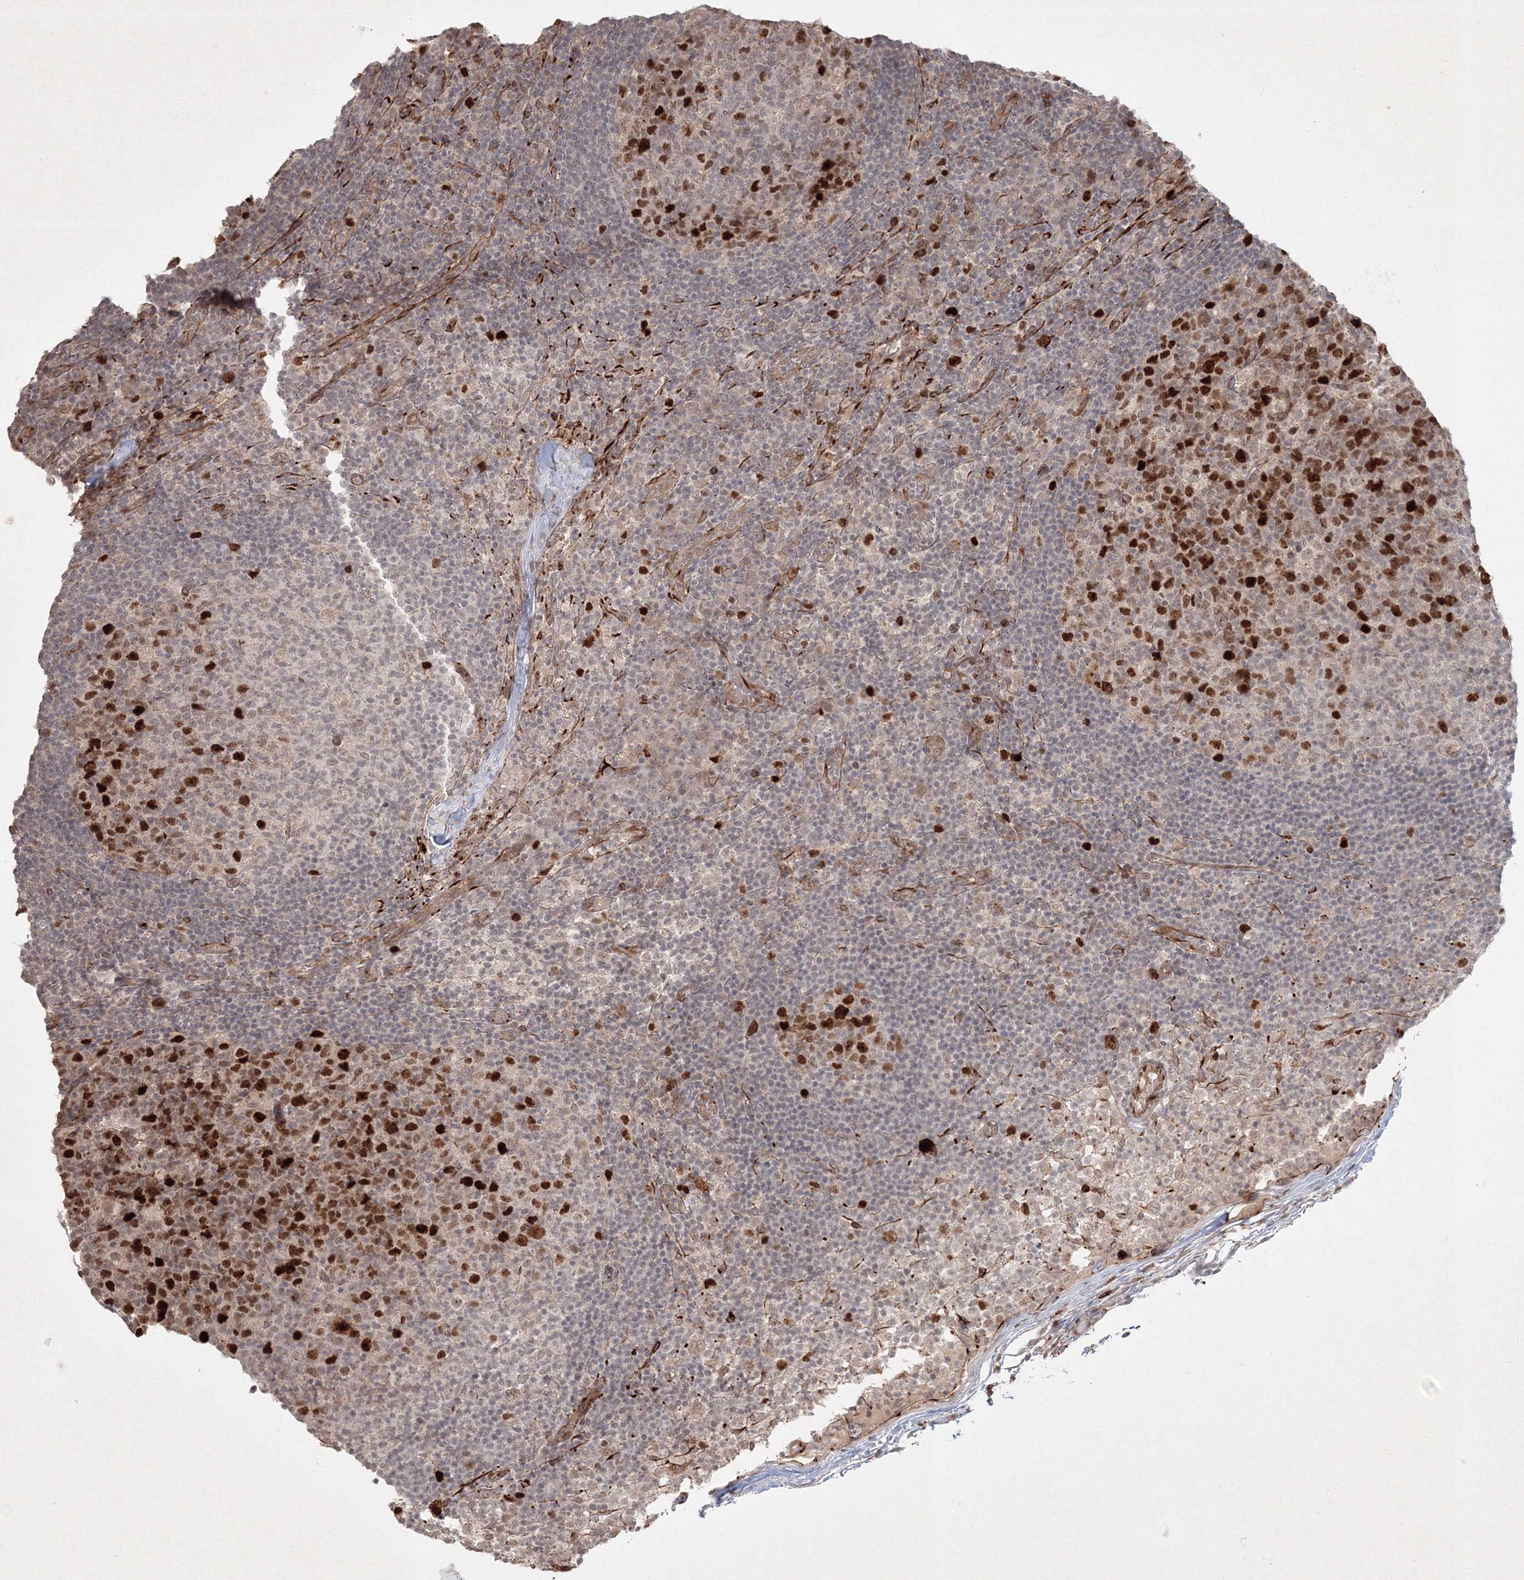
{"staining": {"intensity": "strong", "quantity": "25%-75%", "location": "nuclear"}, "tissue": "lymph node", "cell_type": "Germinal center cells", "image_type": "normal", "snomed": [{"axis": "morphology", "description": "Normal tissue, NOS"}, {"axis": "morphology", "description": "Inflammation, NOS"}, {"axis": "topography", "description": "Lymph node"}], "caption": "Immunohistochemistry photomicrograph of normal lymph node: human lymph node stained using immunohistochemistry exhibits high levels of strong protein expression localized specifically in the nuclear of germinal center cells, appearing as a nuclear brown color.", "gene": "KIF20A", "patient": {"sex": "male", "age": 55}}